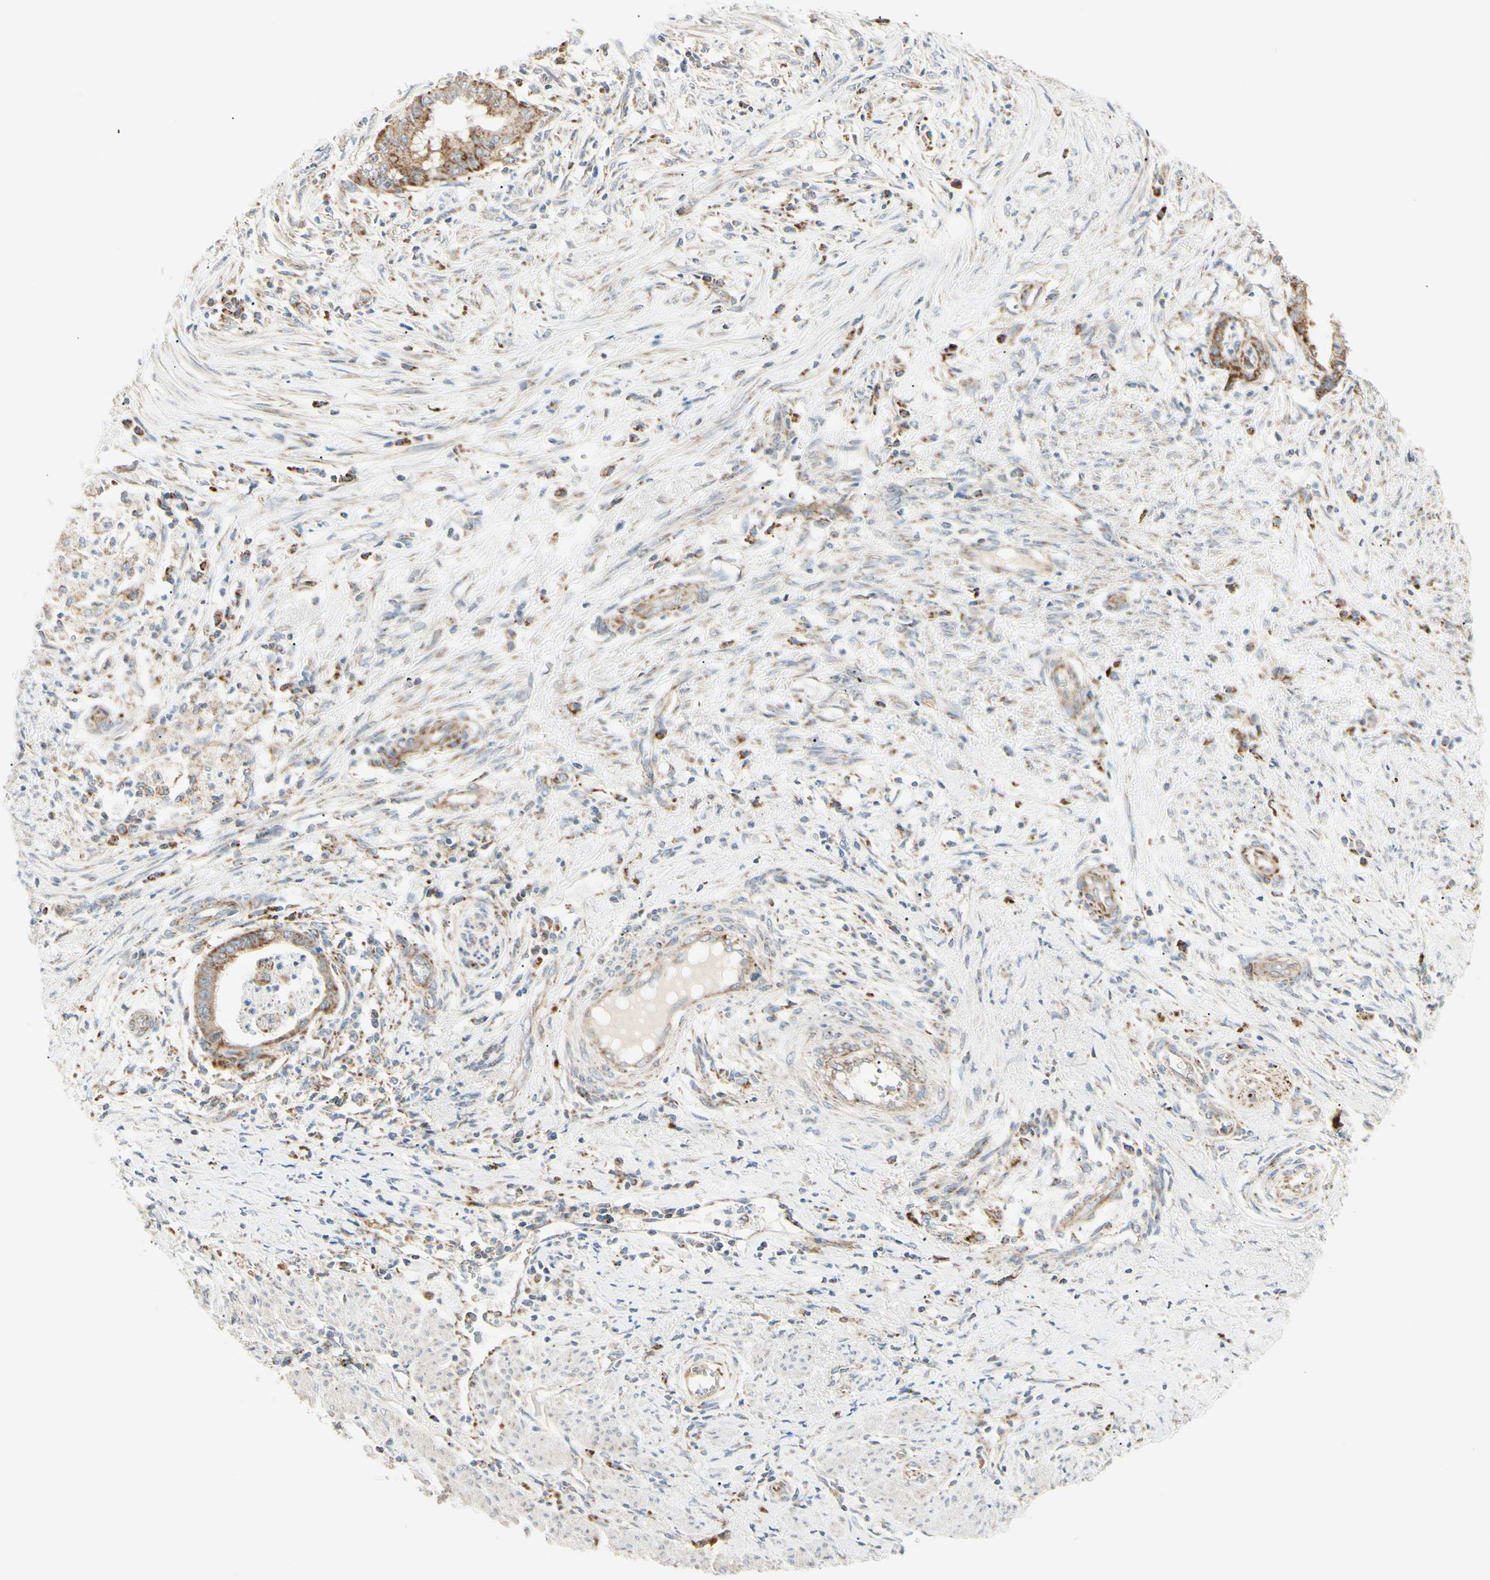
{"staining": {"intensity": "strong", "quantity": ">75%", "location": "cytoplasmic/membranous"}, "tissue": "endometrial cancer", "cell_type": "Tumor cells", "image_type": "cancer", "snomed": [{"axis": "morphology", "description": "Necrosis, NOS"}, {"axis": "morphology", "description": "Adenocarcinoma, NOS"}, {"axis": "topography", "description": "Endometrium"}], "caption": "Immunohistochemical staining of human endometrial adenocarcinoma reveals high levels of strong cytoplasmic/membranous staining in about >75% of tumor cells.", "gene": "TBC1D10A", "patient": {"sex": "female", "age": 79}}